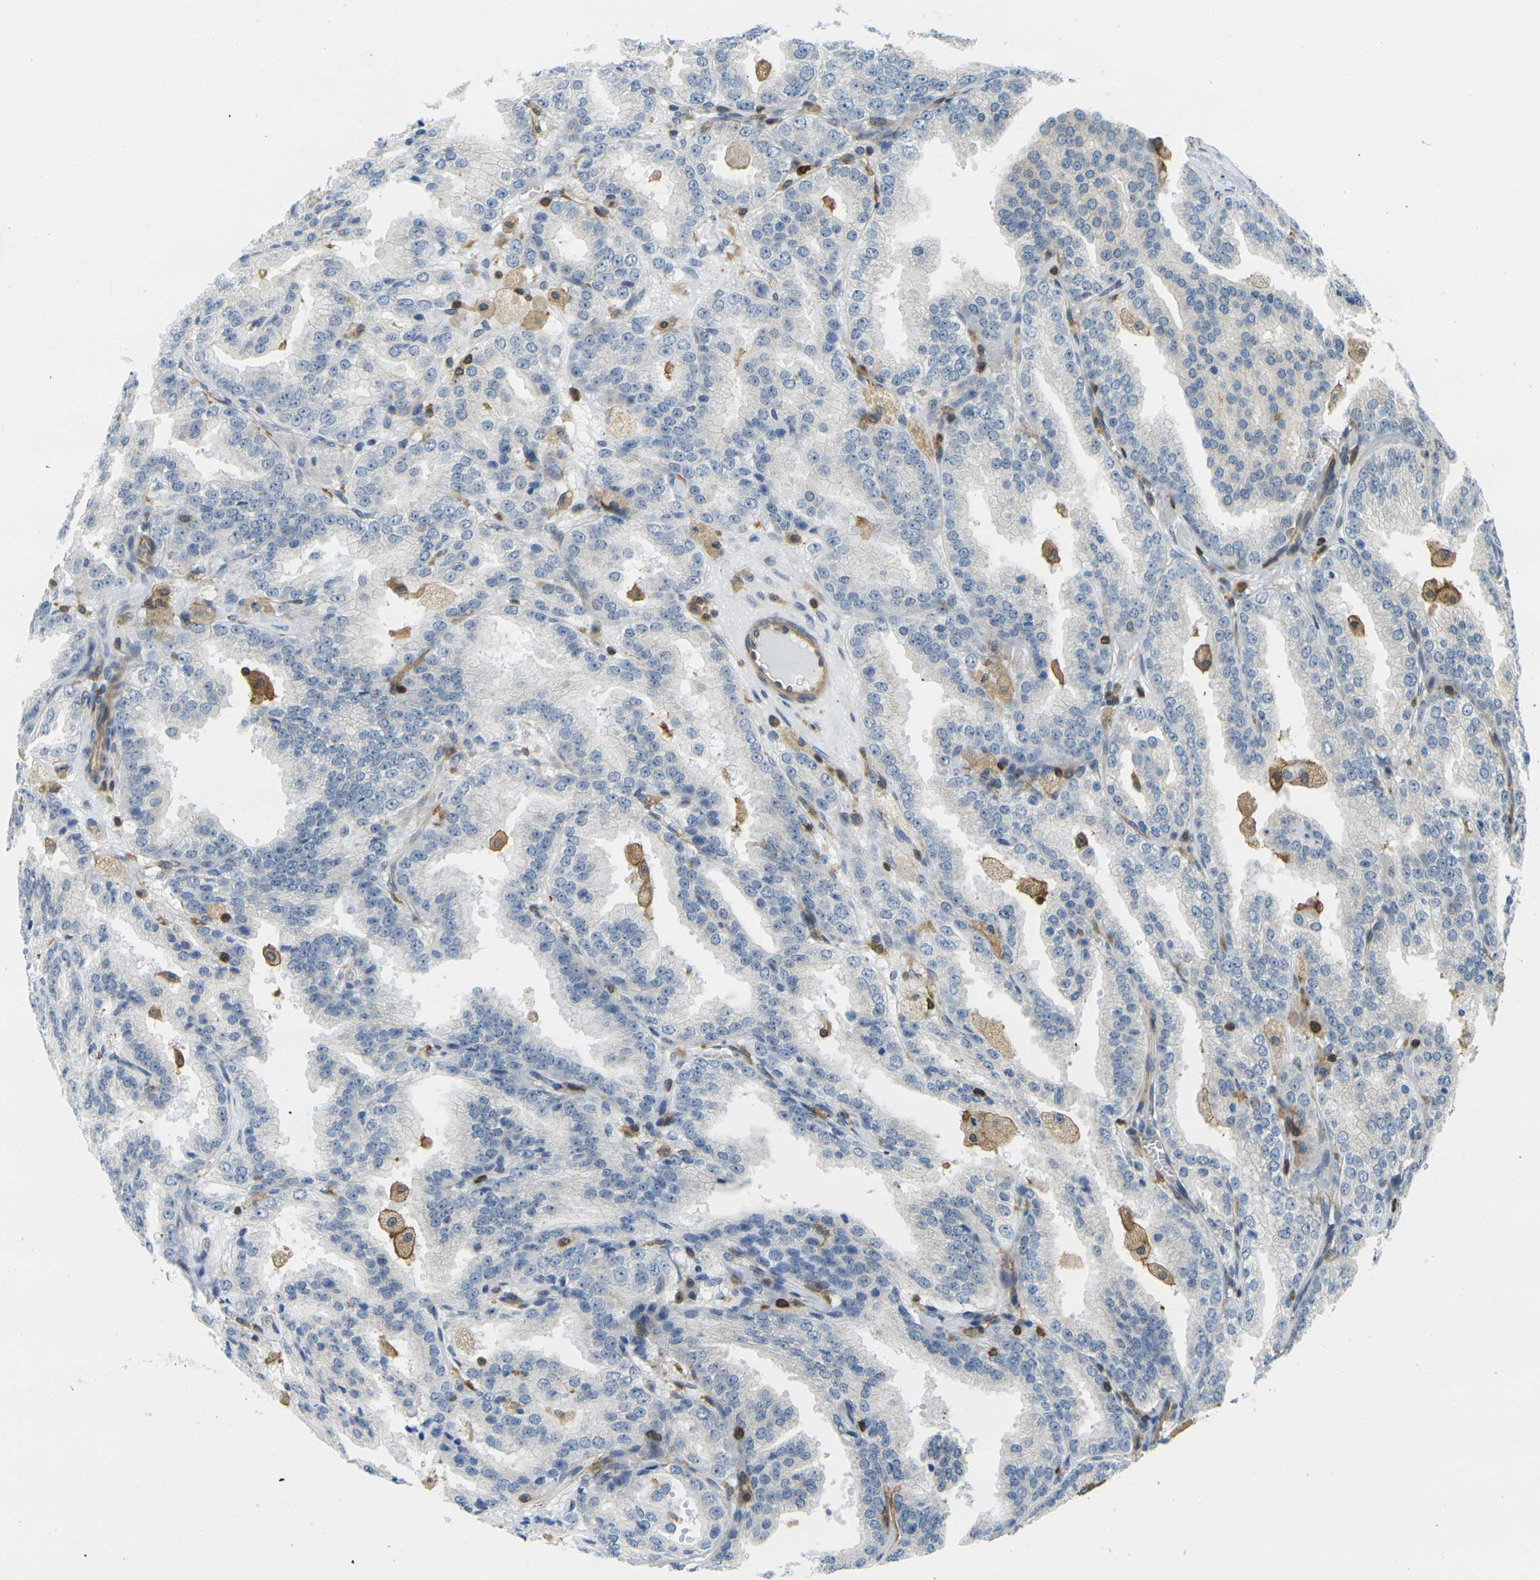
{"staining": {"intensity": "negative", "quantity": "none", "location": "none"}, "tissue": "prostate cancer", "cell_type": "Tumor cells", "image_type": "cancer", "snomed": [{"axis": "morphology", "description": "Adenocarcinoma, High grade"}, {"axis": "topography", "description": "Prostate"}], "caption": "High magnification brightfield microscopy of prostate cancer stained with DAB (brown) and counterstained with hematoxylin (blue): tumor cells show no significant expression. (DAB immunohistochemistry (IHC) visualized using brightfield microscopy, high magnification).", "gene": "LASP1", "patient": {"sex": "male", "age": 61}}